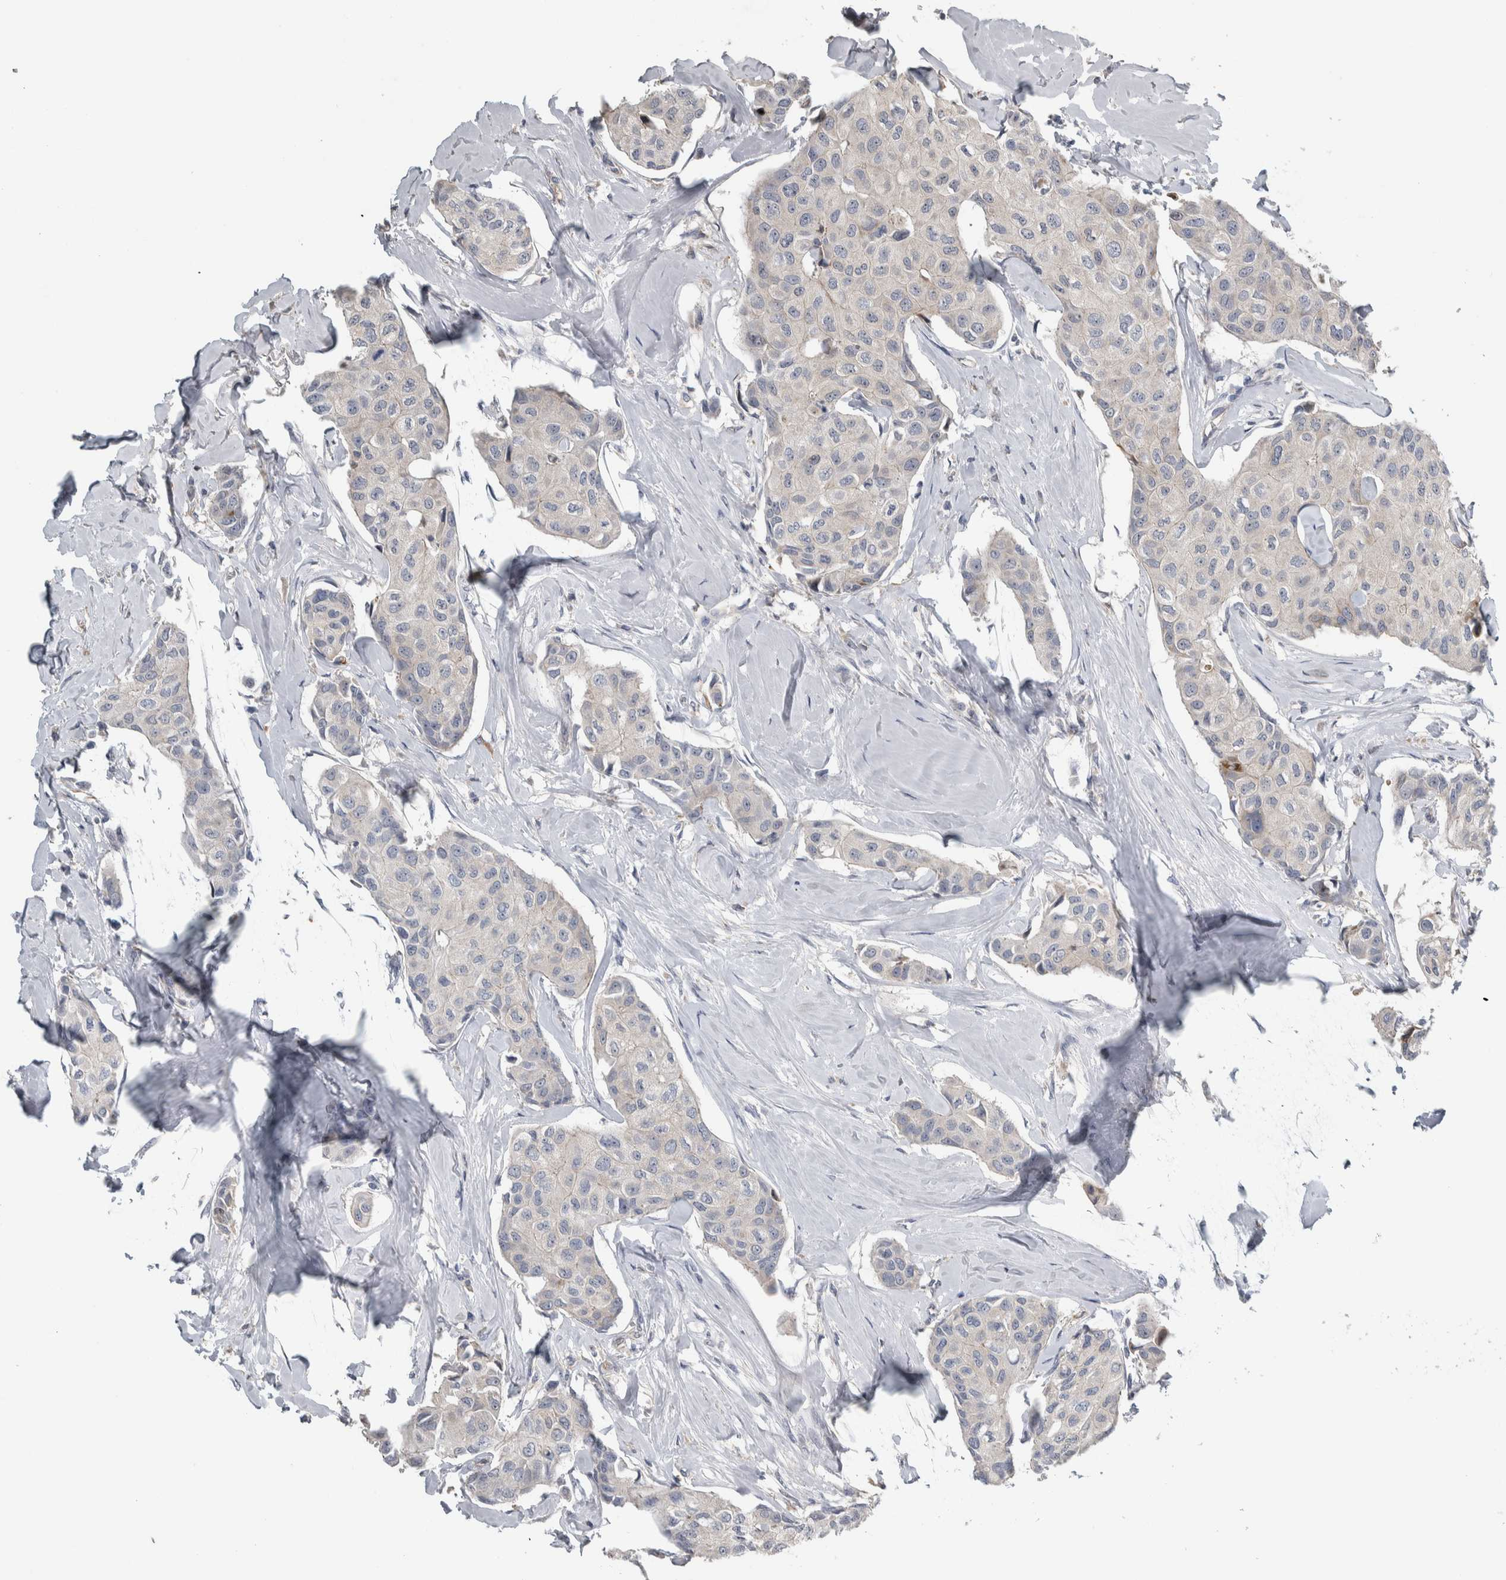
{"staining": {"intensity": "negative", "quantity": "none", "location": "none"}, "tissue": "breast cancer", "cell_type": "Tumor cells", "image_type": "cancer", "snomed": [{"axis": "morphology", "description": "Duct carcinoma"}, {"axis": "topography", "description": "Breast"}], "caption": "DAB immunohistochemical staining of human breast cancer reveals no significant expression in tumor cells.", "gene": "NT5C2", "patient": {"sex": "female", "age": 80}}